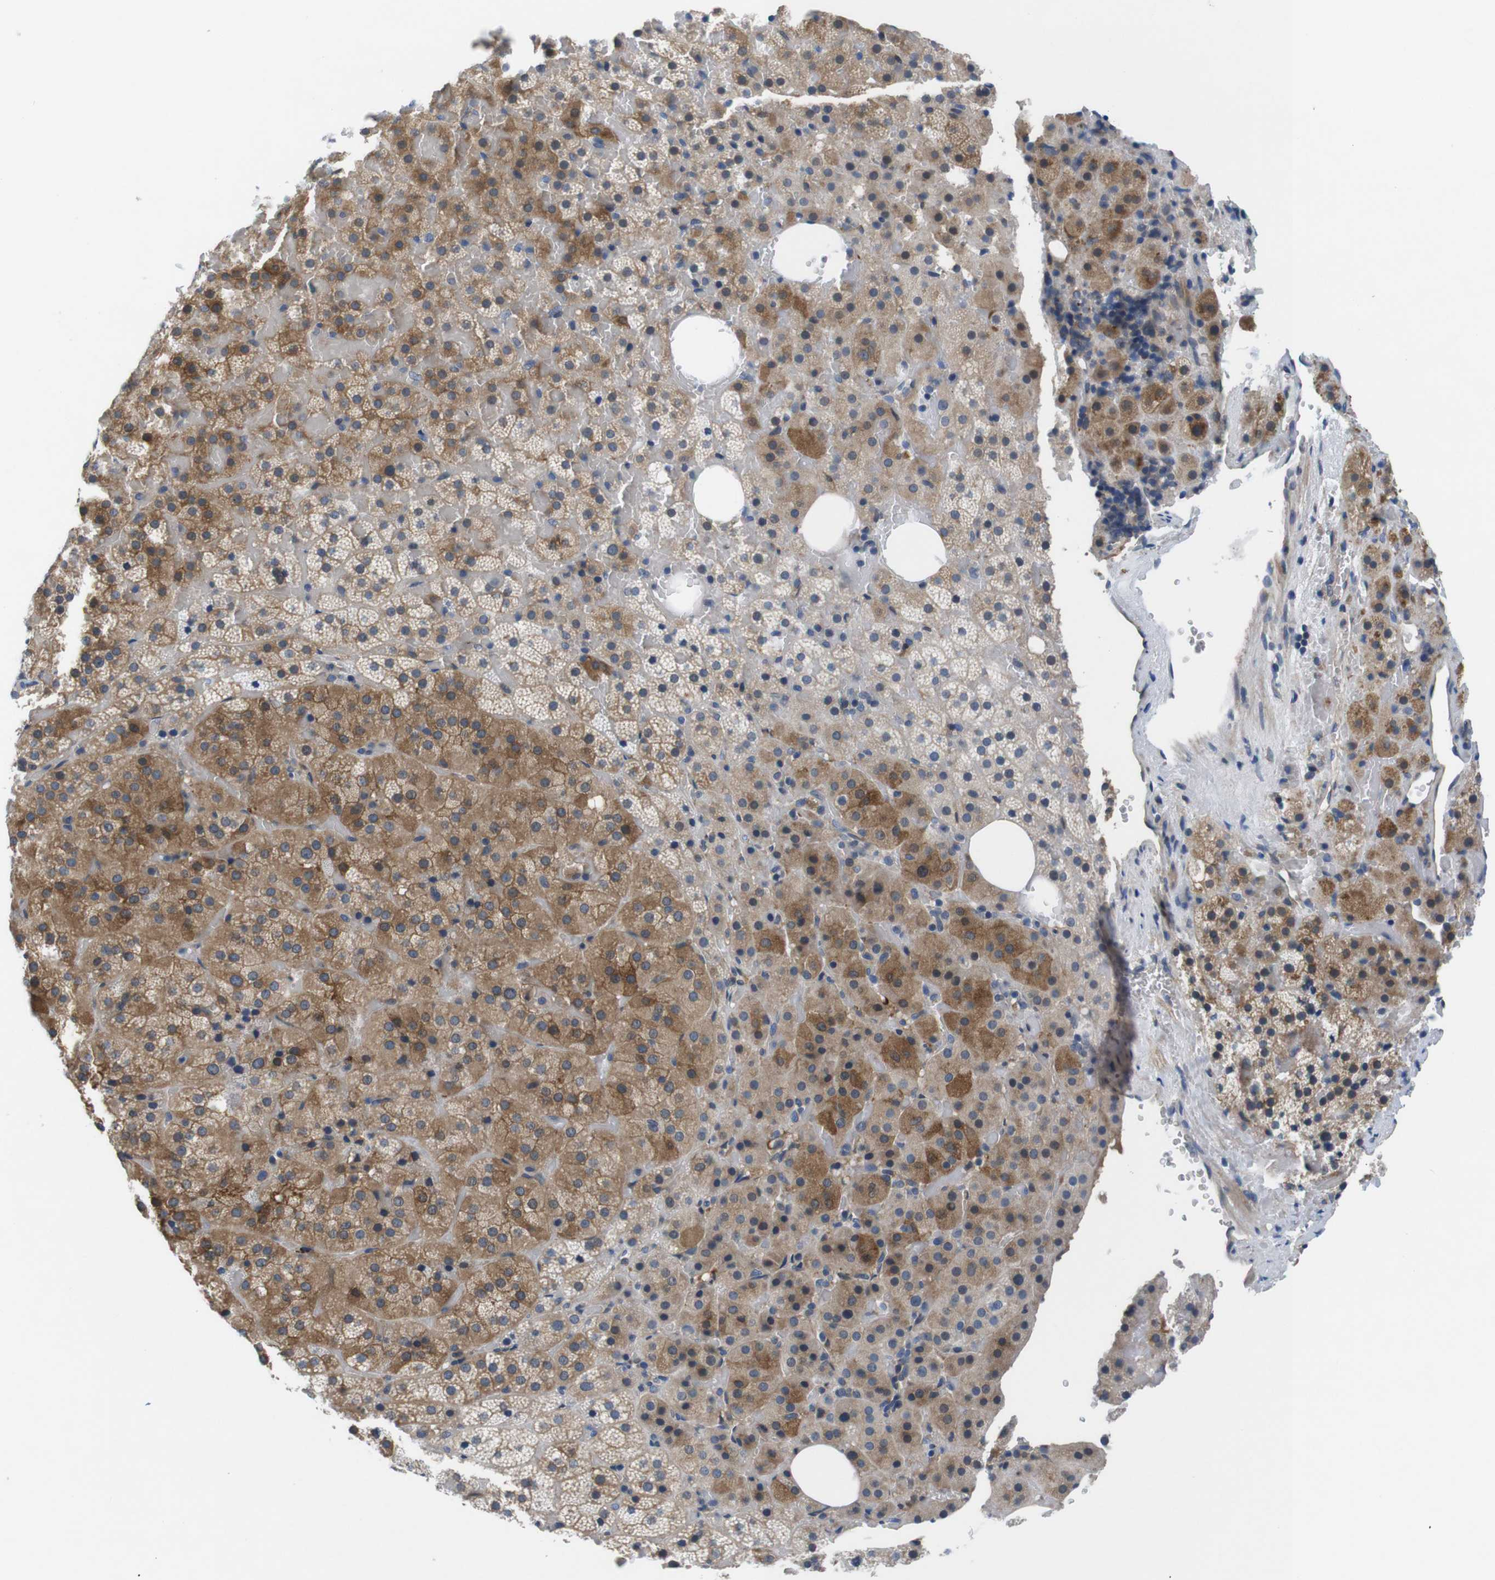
{"staining": {"intensity": "moderate", "quantity": "25%-75%", "location": "cytoplasmic/membranous"}, "tissue": "adrenal gland", "cell_type": "Glandular cells", "image_type": "normal", "snomed": [{"axis": "morphology", "description": "Normal tissue, NOS"}, {"axis": "topography", "description": "Adrenal gland"}], "caption": "Immunohistochemical staining of normal adrenal gland exhibits 25%-75% levels of moderate cytoplasmic/membranous protein staining in about 25%-75% of glandular cells.", "gene": "JAK1", "patient": {"sex": "female", "age": 59}}